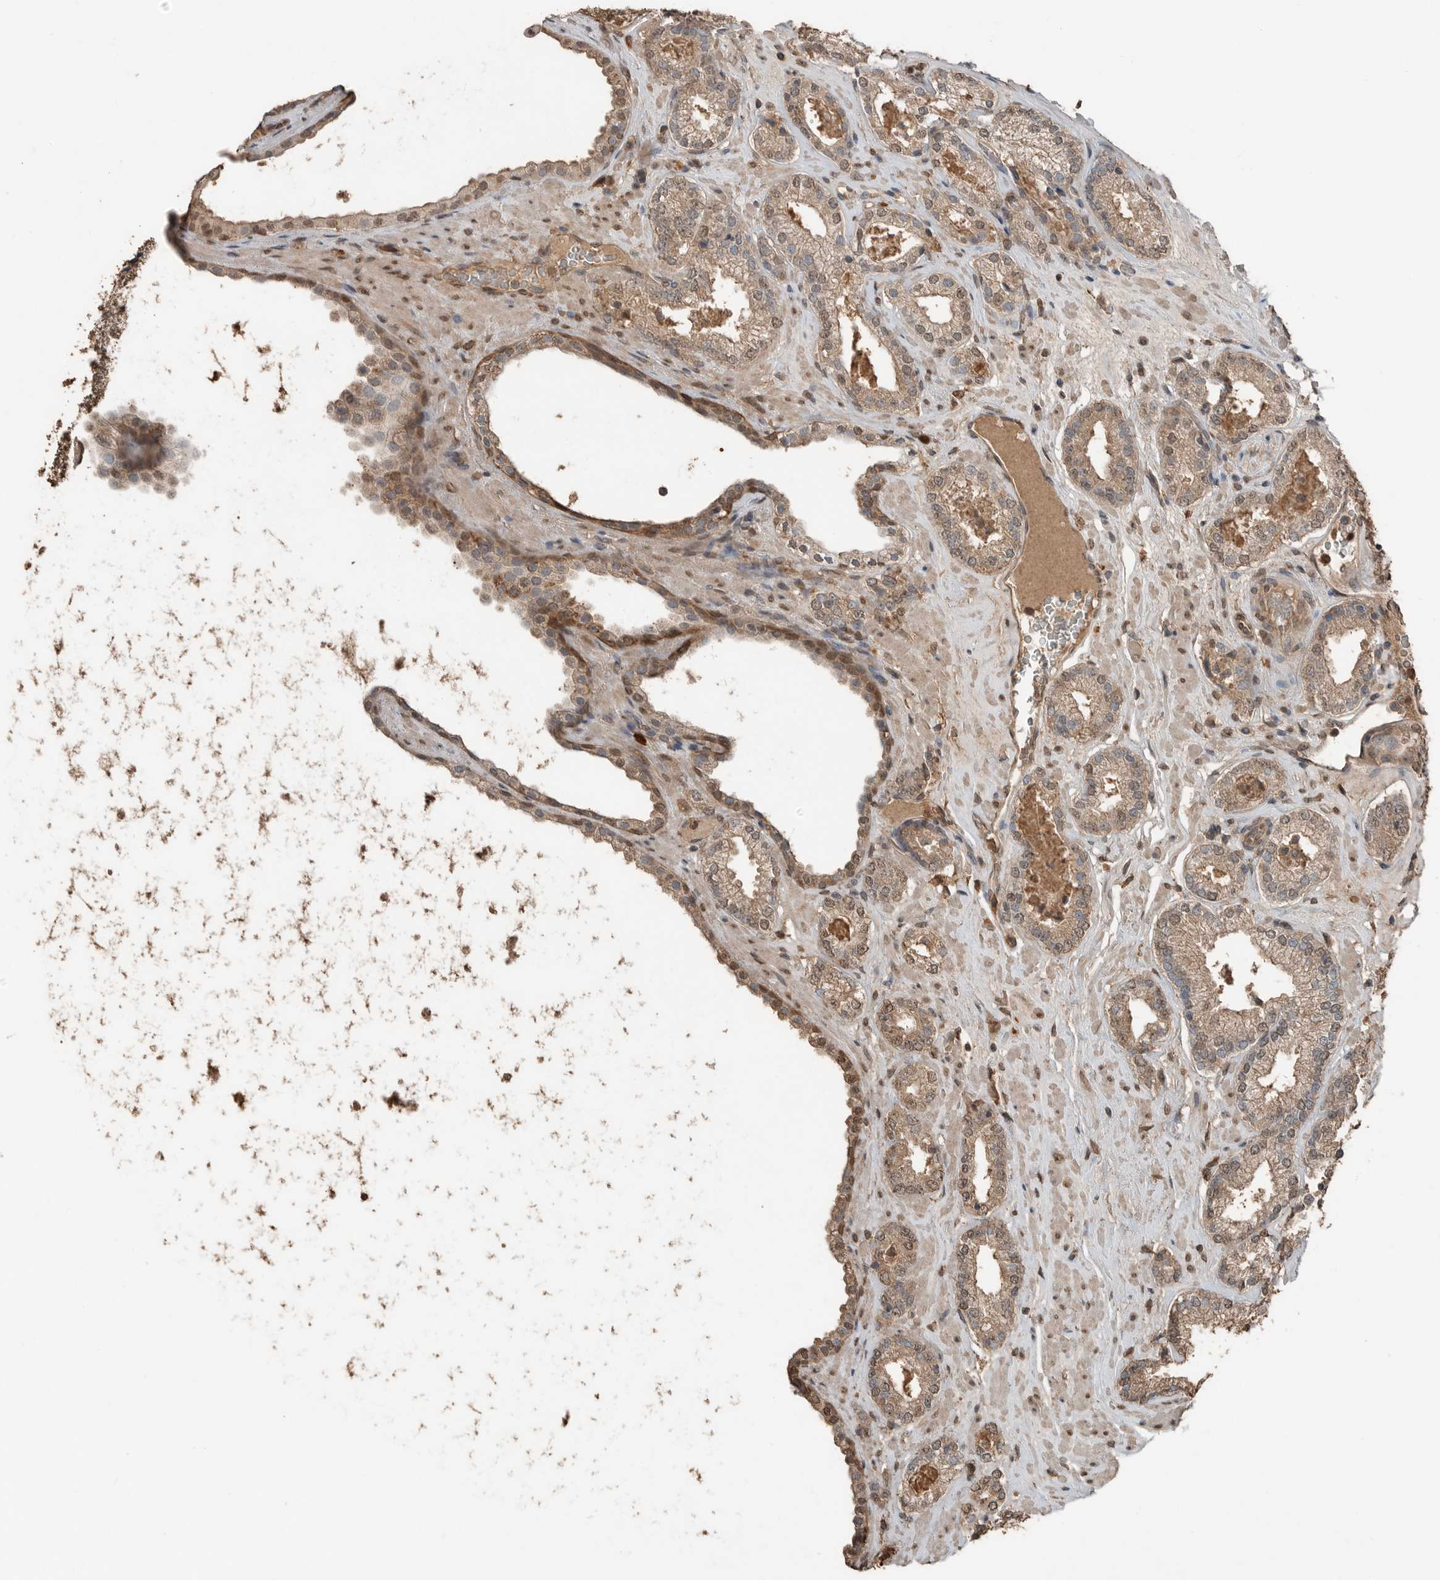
{"staining": {"intensity": "moderate", "quantity": ">75%", "location": "cytoplasmic/membranous,nuclear"}, "tissue": "prostate cancer", "cell_type": "Tumor cells", "image_type": "cancer", "snomed": [{"axis": "morphology", "description": "Adenocarcinoma, Low grade"}, {"axis": "topography", "description": "Prostate"}], "caption": "Approximately >75% of tumor cells in human prostate cancer demonstrate moderate cytoplasmic/membranous and nuclear protein staining as visualized by brown immunohistochemical staining.", "gene": "BLZF1", "patient": {"sex": "male", "age": 62}}